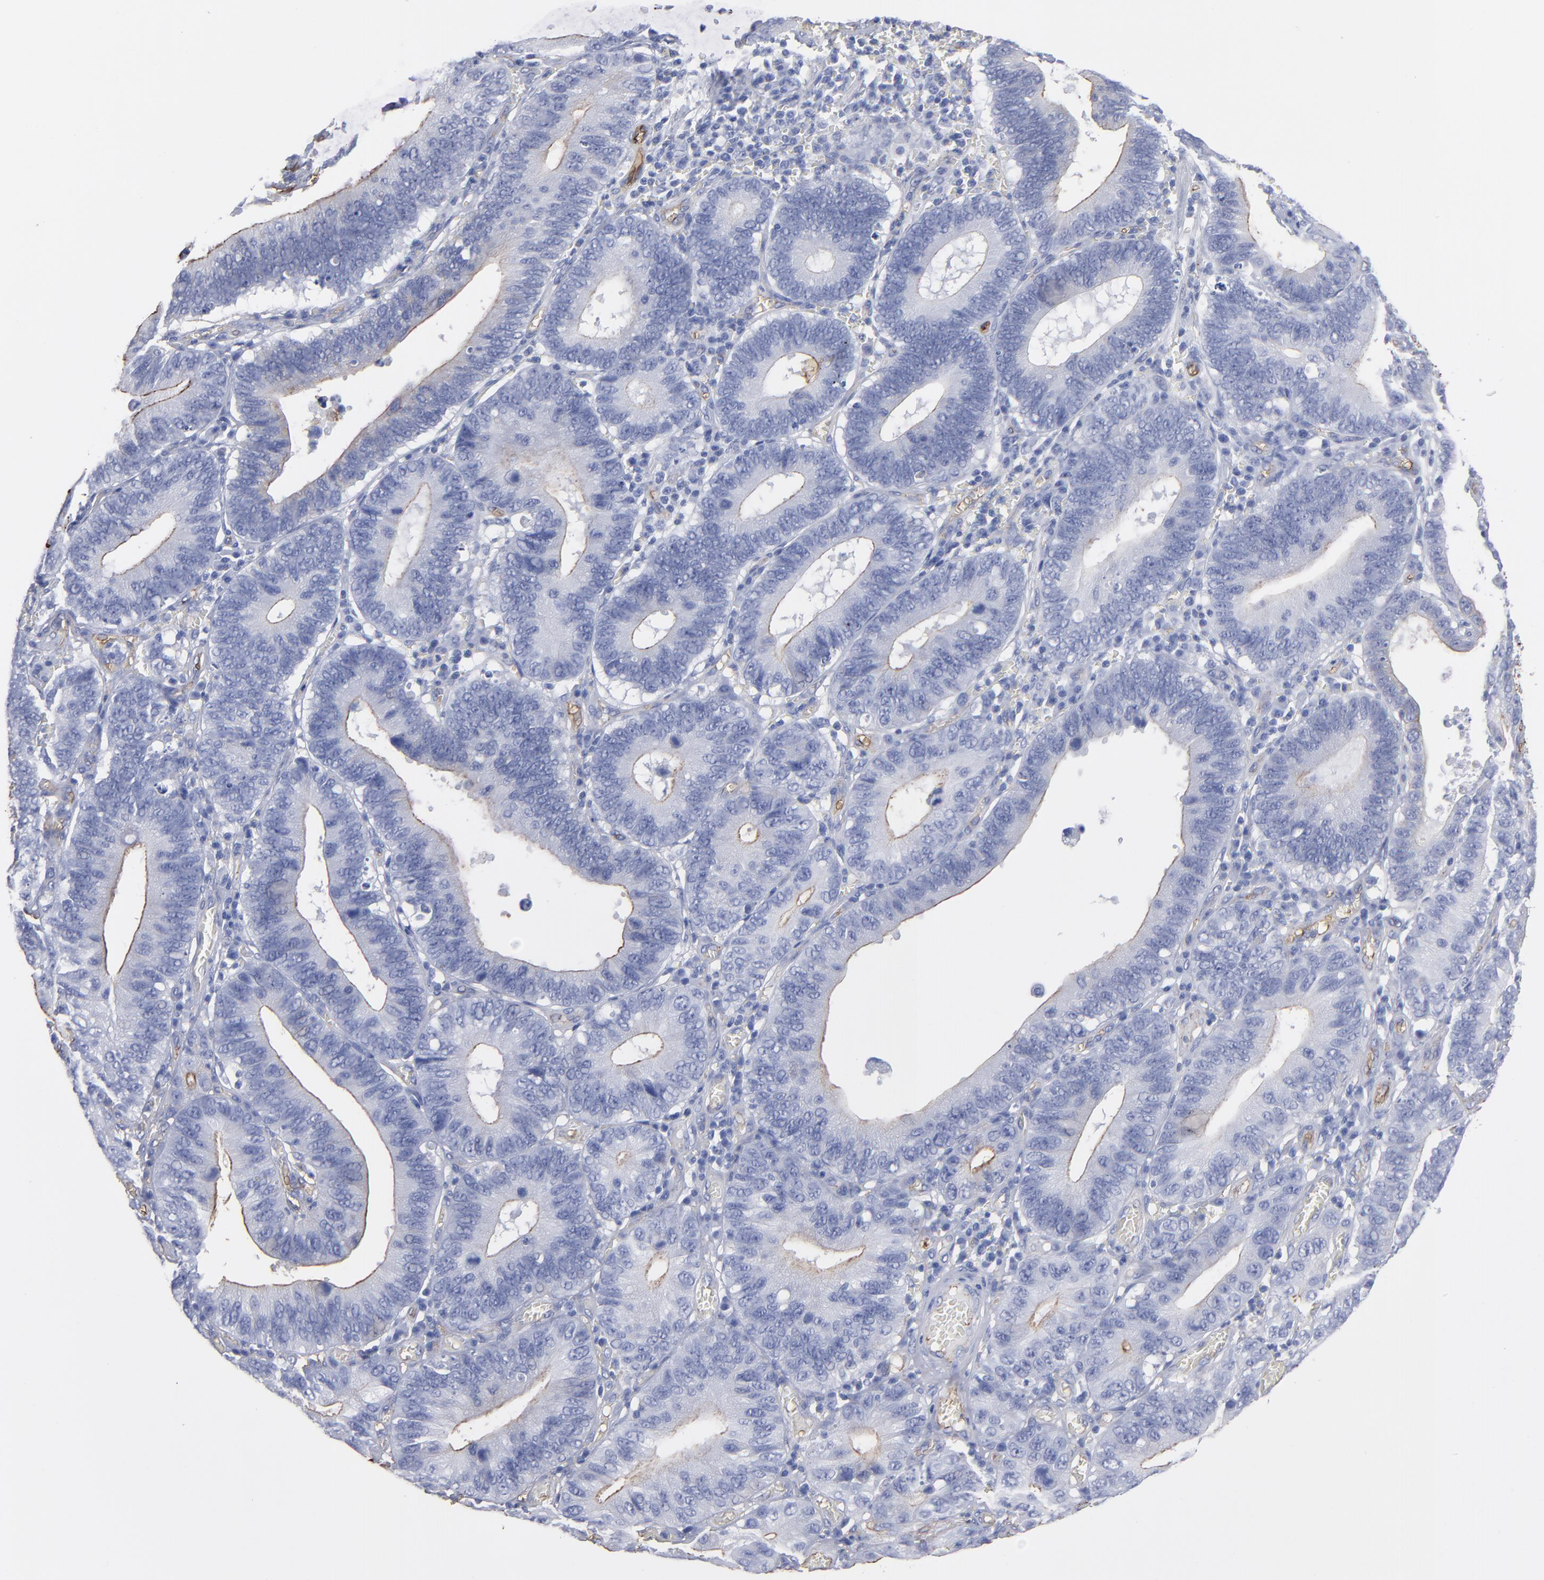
{"staining": {"intensity": "weak", "quantity": "<25%", "location": "cytoplasmic/membranous"}, "tissue": "stomach cancer", "cell_type": "Tumor cells", "image_type": "cancer", "snomed": [{"axis": "morphology", "description": "Adenocarcinoma, NOS"}, {"axis": "topography", "description": "Stomach"}, {"axis": "topography", "description": "Gastric cardia"}], "caption": "Human stomach adenocarcinoma stained for a protein using immunohistochemistry (IHC) exhibits no positivity in tumor cells.", "gene": "TM4SF1", "patient": {"sex": "male", "age": 59}}